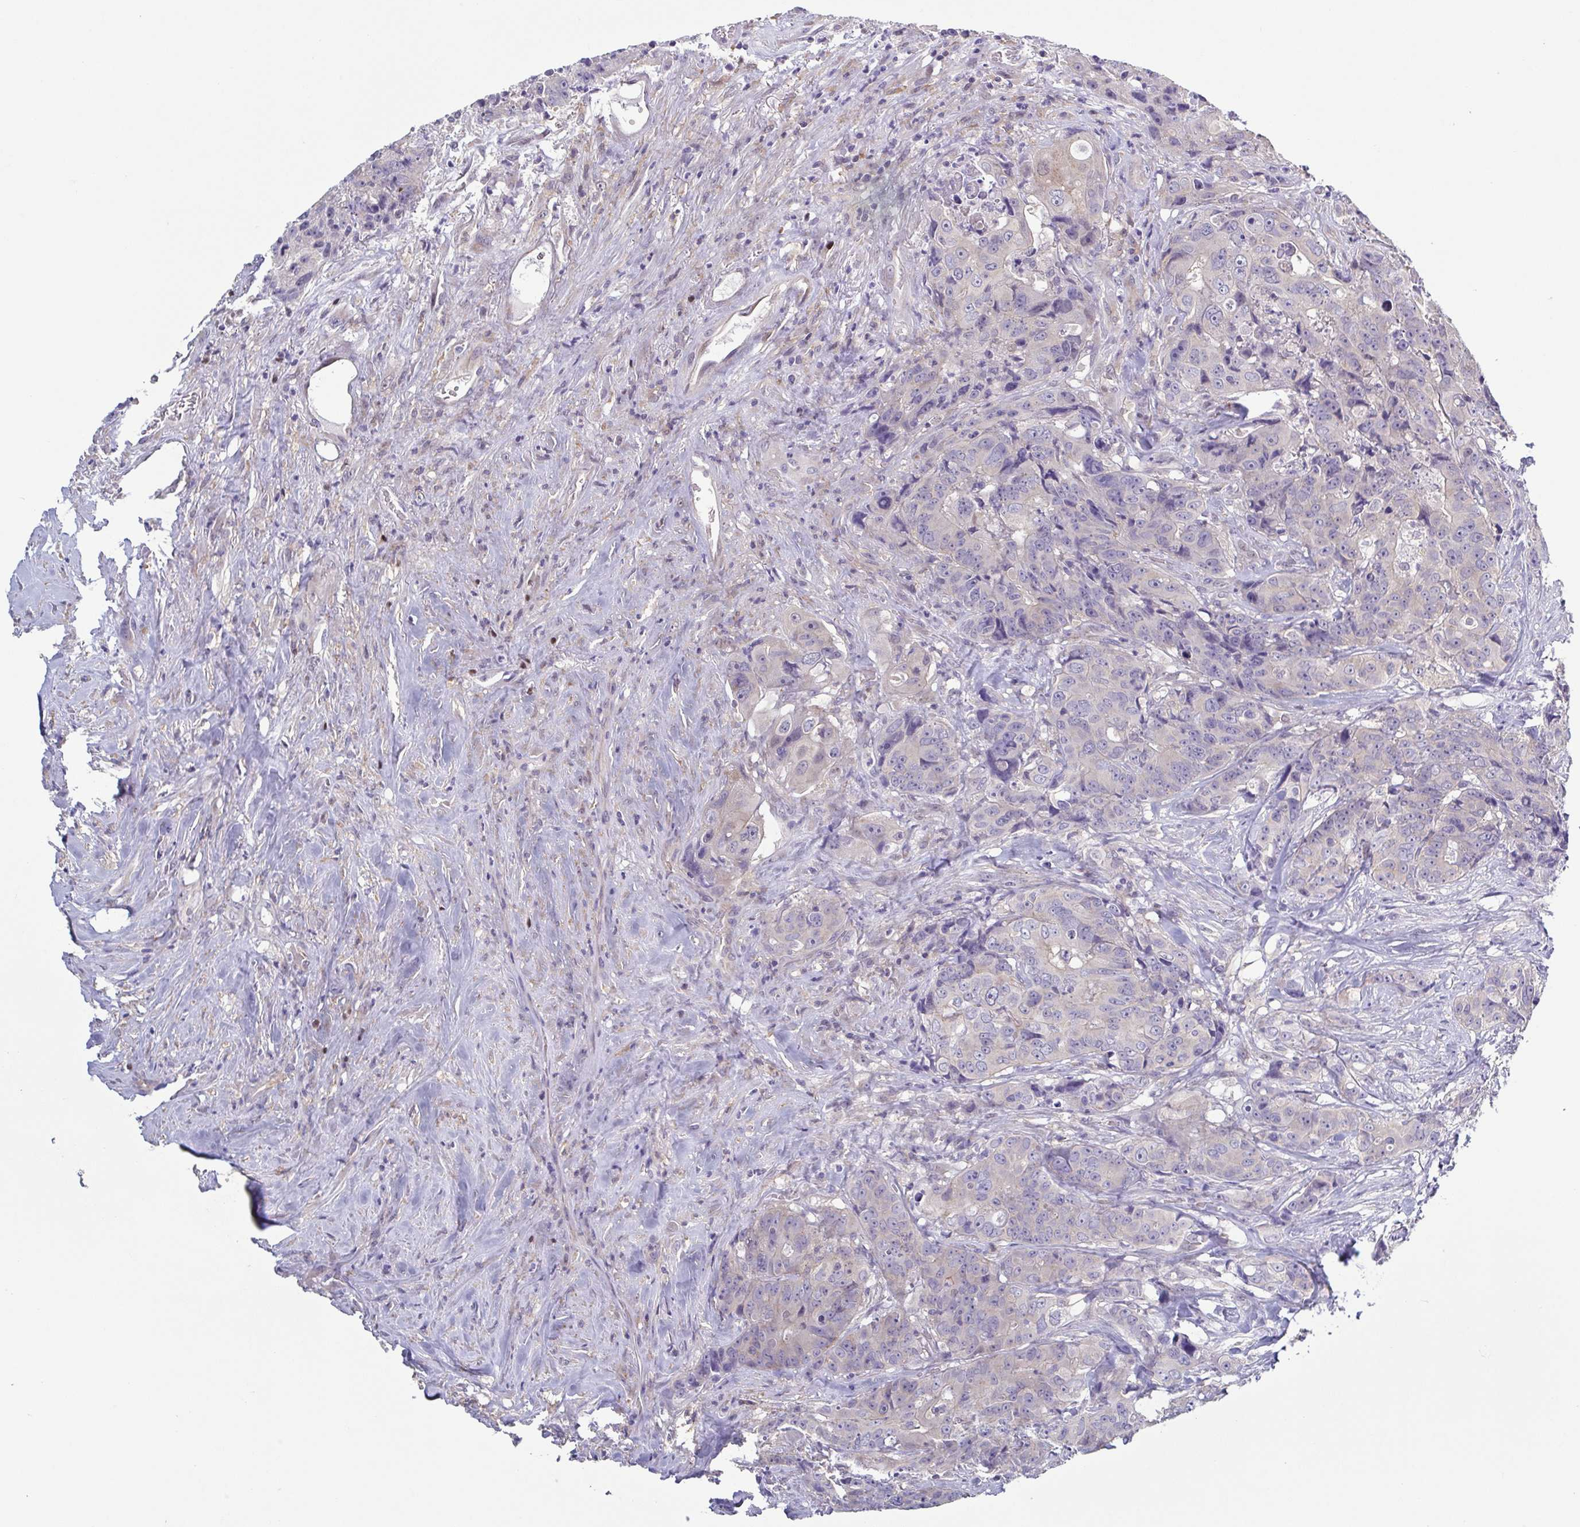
{"staining": {"intensity": "negative", "quantity": "none", "location": "none"}, "tissue": "colorectal cancer", "cell_type": "Tumor cells", "image_type": "cancer", "snomed": [{"axis": "morphology", "description": "Adenocarcinoma, NOS"}, {"axis": "topography", "description": "Rectum"}], "caption": "Colorectal cancer was stained to show a protein in brown. There is no significant staining in tumor cells.", "gene": "UBE2Q1", "patient": {"sex": "female", "age": 62}}